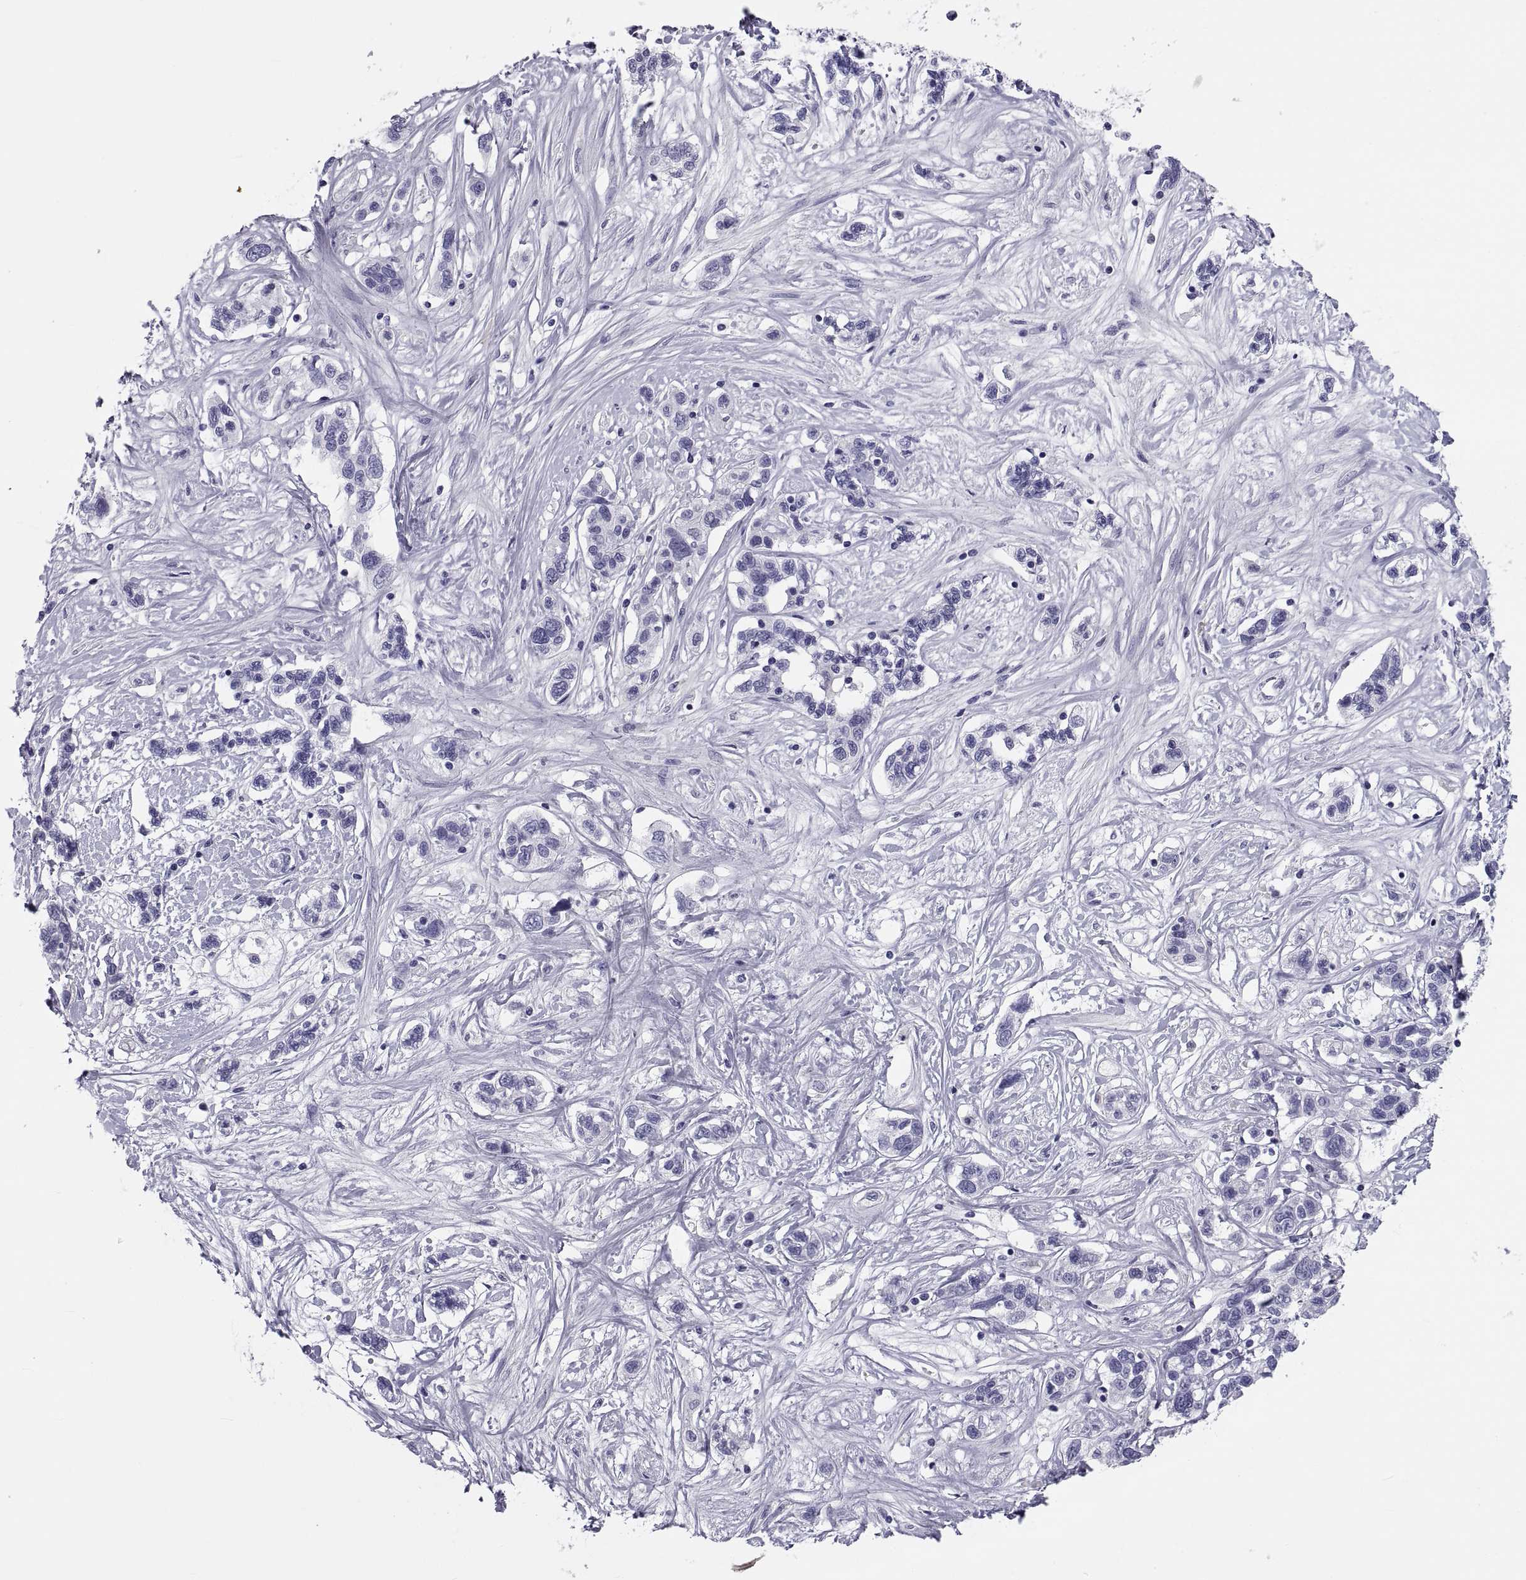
{"staining": {"intensity": "negative", "quantity": "none", "location": "none"}, "tissue": "liver cancer", "cell_type": "Tumor cells", "image_type": "cancer", "snomed": [{"axis": "morphology", "description": "Adenocarcinoma, NOS"}, {"axis": "morphology", "description": "Cholangiocarcinoma"}, {"axis": "topography", "description": "Liver"}], "caption": "Liver cancer (adenocarcinoma) was stained to show a protein in brown. There is no significant staining in tumor cells.", "gene": "DEFB129", "patient": {"sex": "male", "age": 64}}